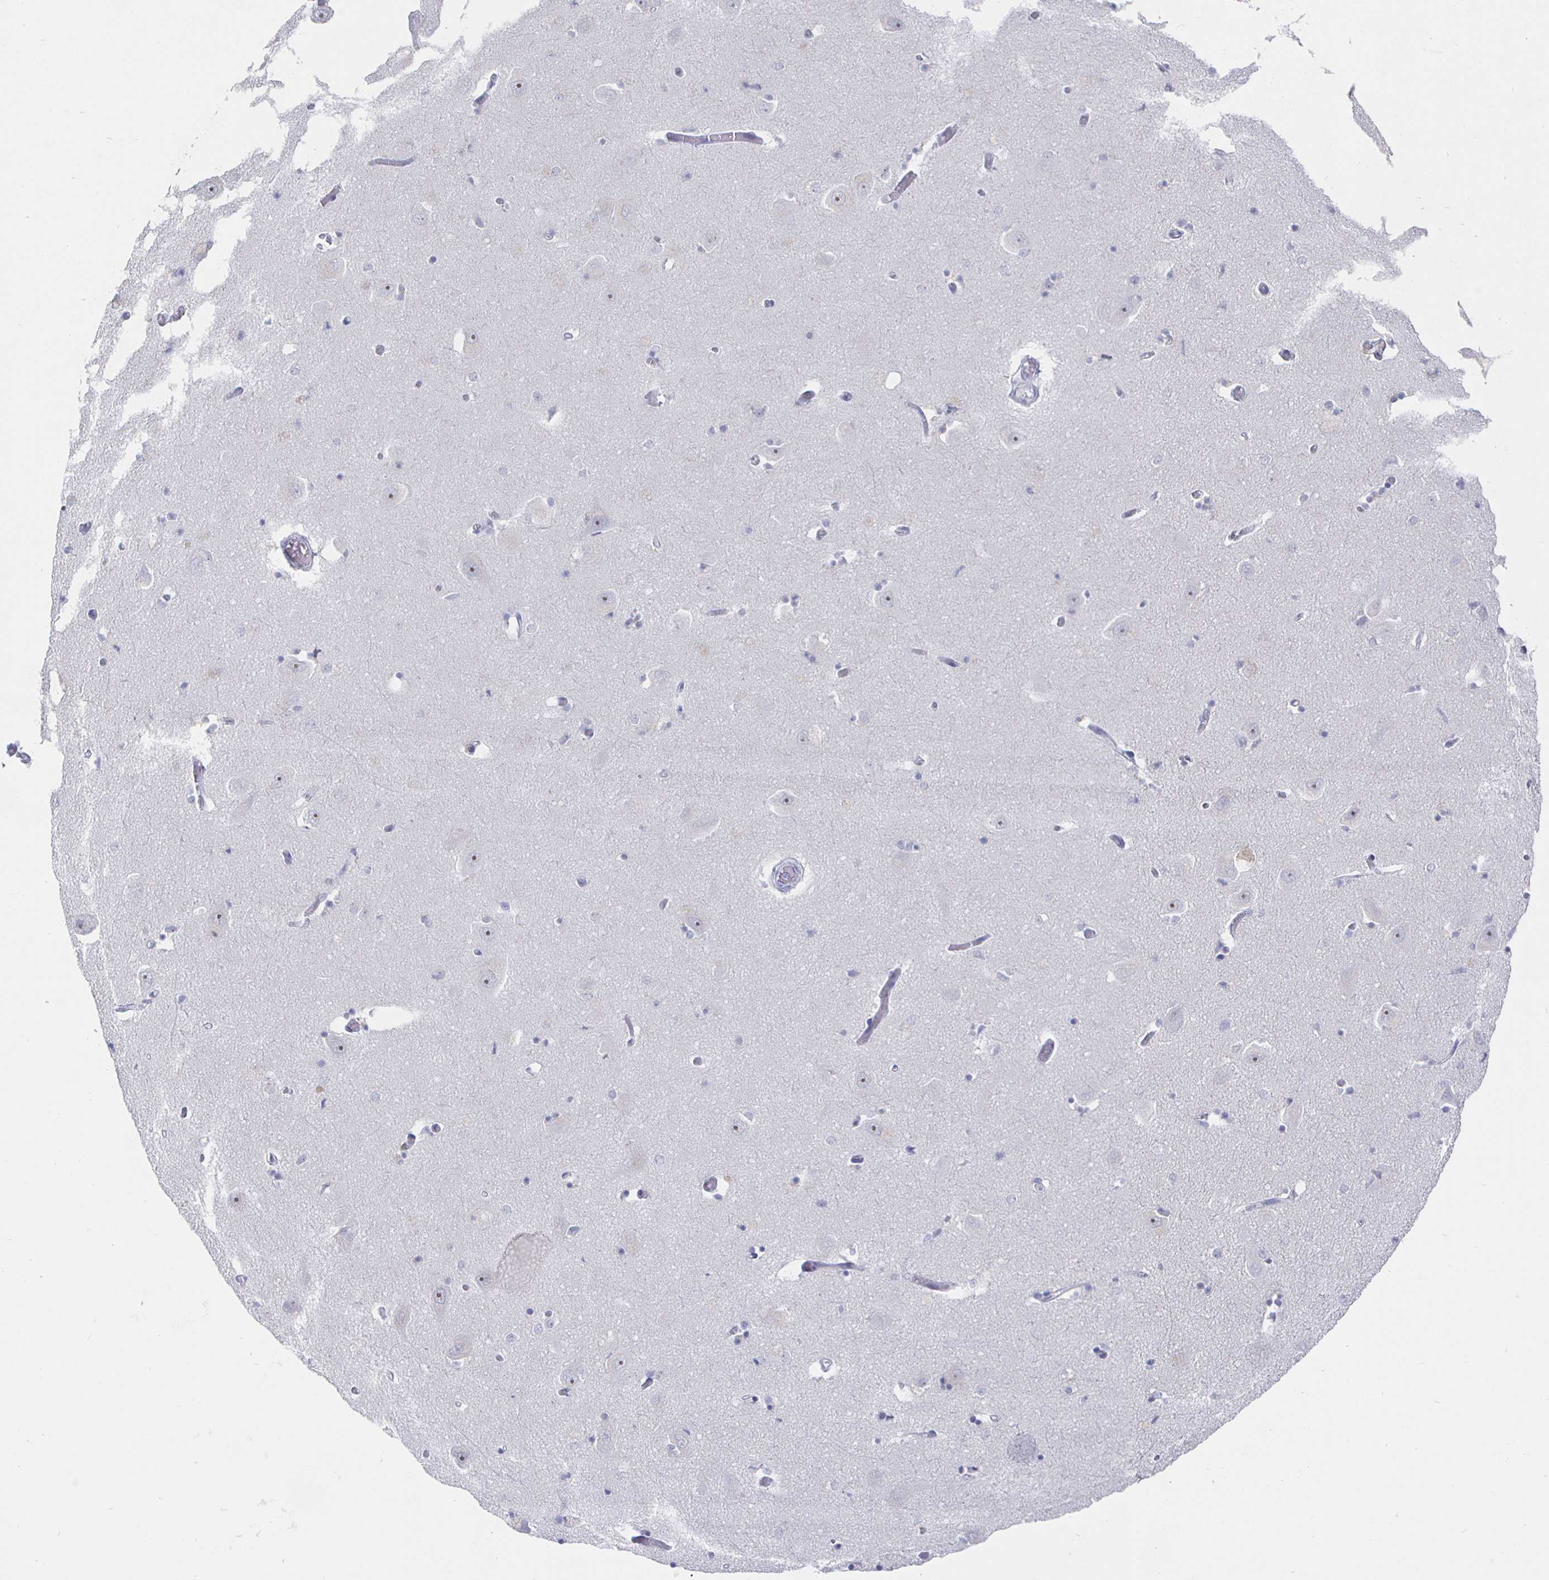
{"staining": {"intensity": "negative", "quantity": "none", "location": "none"}, "tissue": "caudate", "cell_type": "Glial cells", "image_type": "normal", "snomed": [{"axis": "morphology", "description": "Normal tissue, NOS"}, {"axis": "topography", "description": "Lateral ventricle wall"}, {"axis": "topography", "description": "Hippocampus"}], "caption": "Photomicrograph shows no significant protein expression in glial cells of benign caudate.", "gene": "LRRC23", "patient": {"sex": "female", "age": 63}}